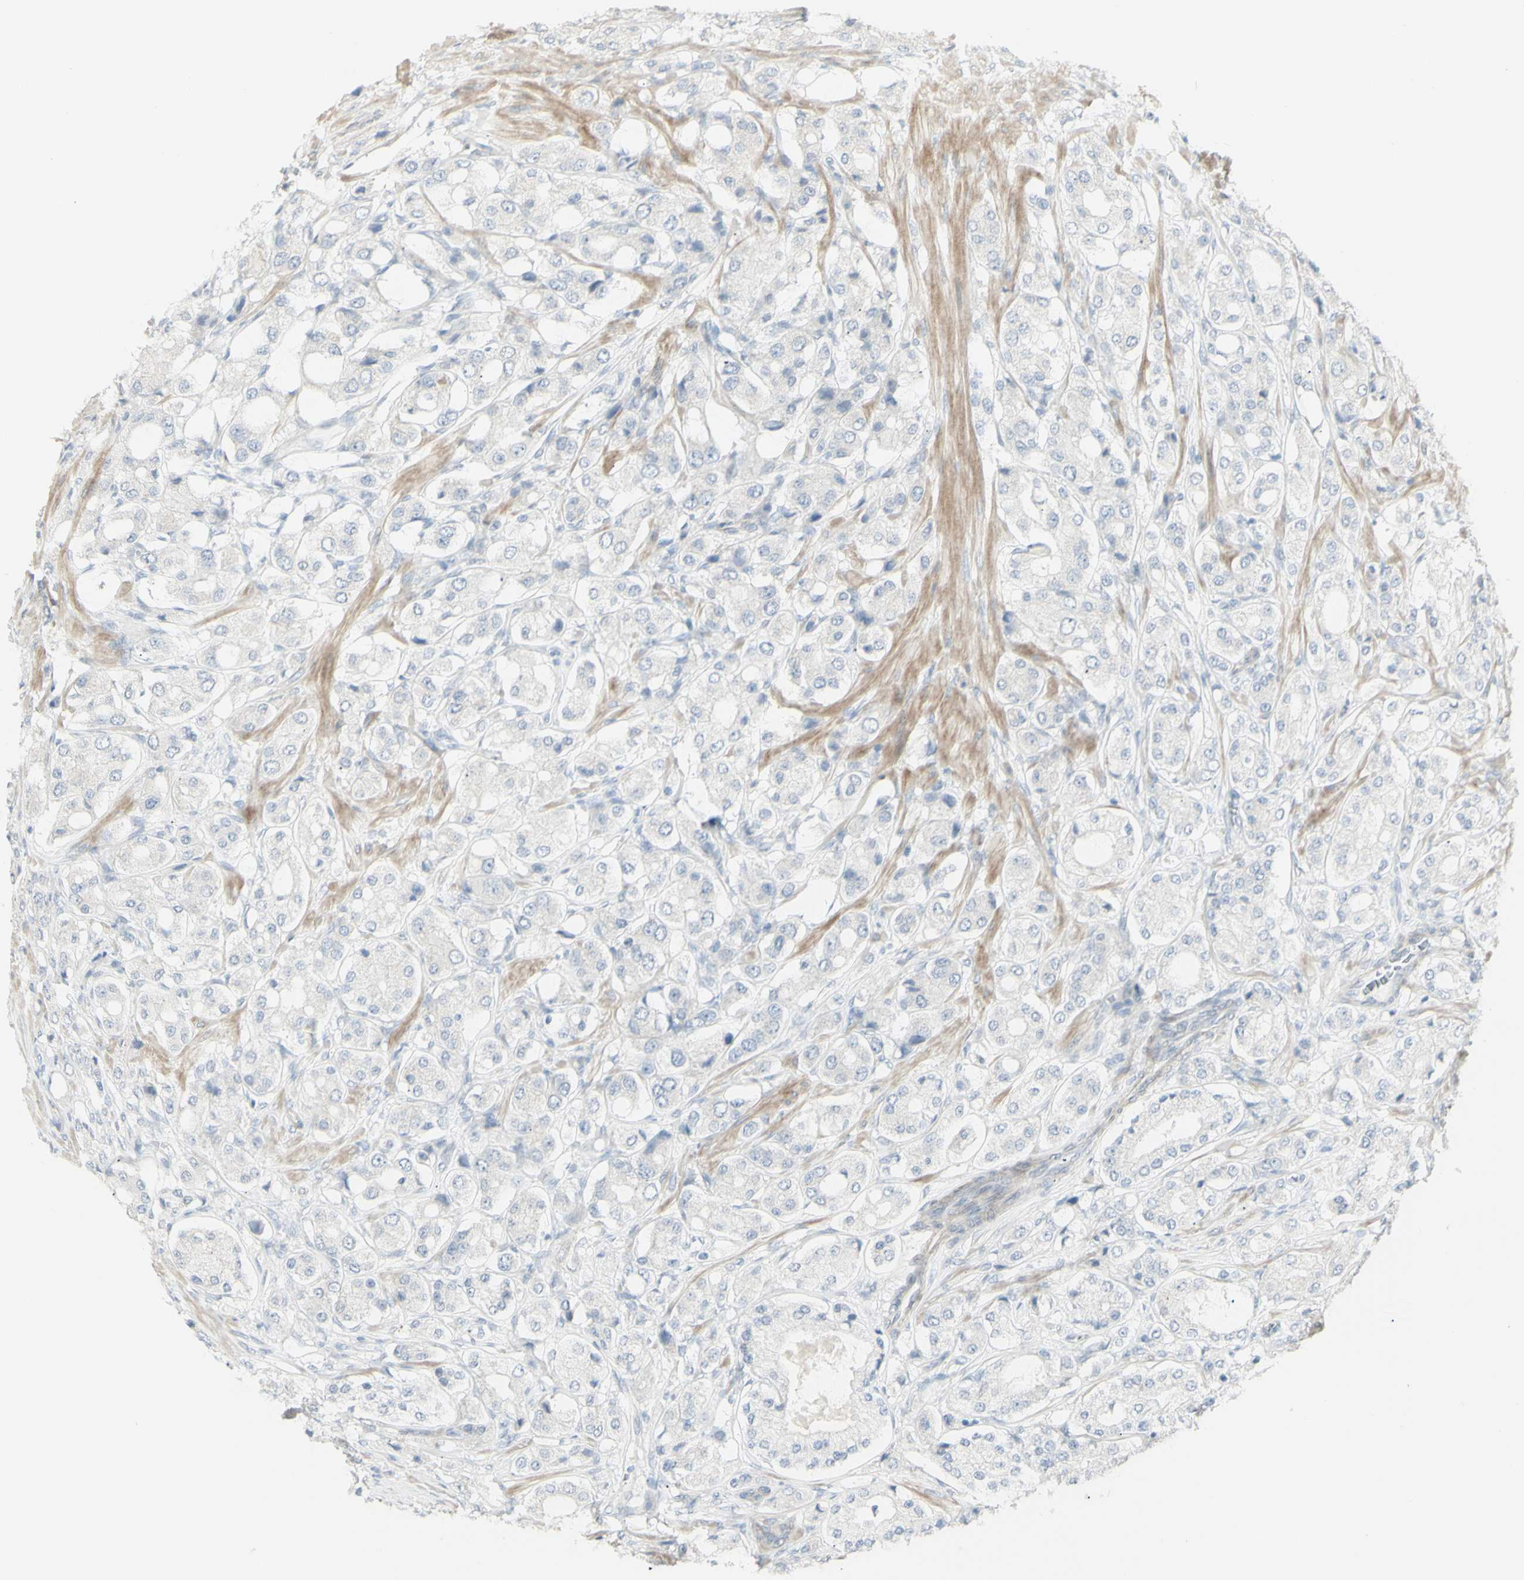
{"staining": {"intensity": "negative", "quantity": "none", "location": "none"}, "tissue": "prostate cancer", "cell_type": "Tumor cells", "image_type": "cancer", "snomed": [{"axis": "morphology", "description": "Adenocarcinoma, High grade"}, {"axis": "topography", "description": "Prostate"}], "caption": "High power microscopy histopathology image of an IHC micrograph of prostate cancer, revealing no significant positivity in tumor cells.", "gene": "NDST4", "patient": {"sex": "male", "age": 65}}